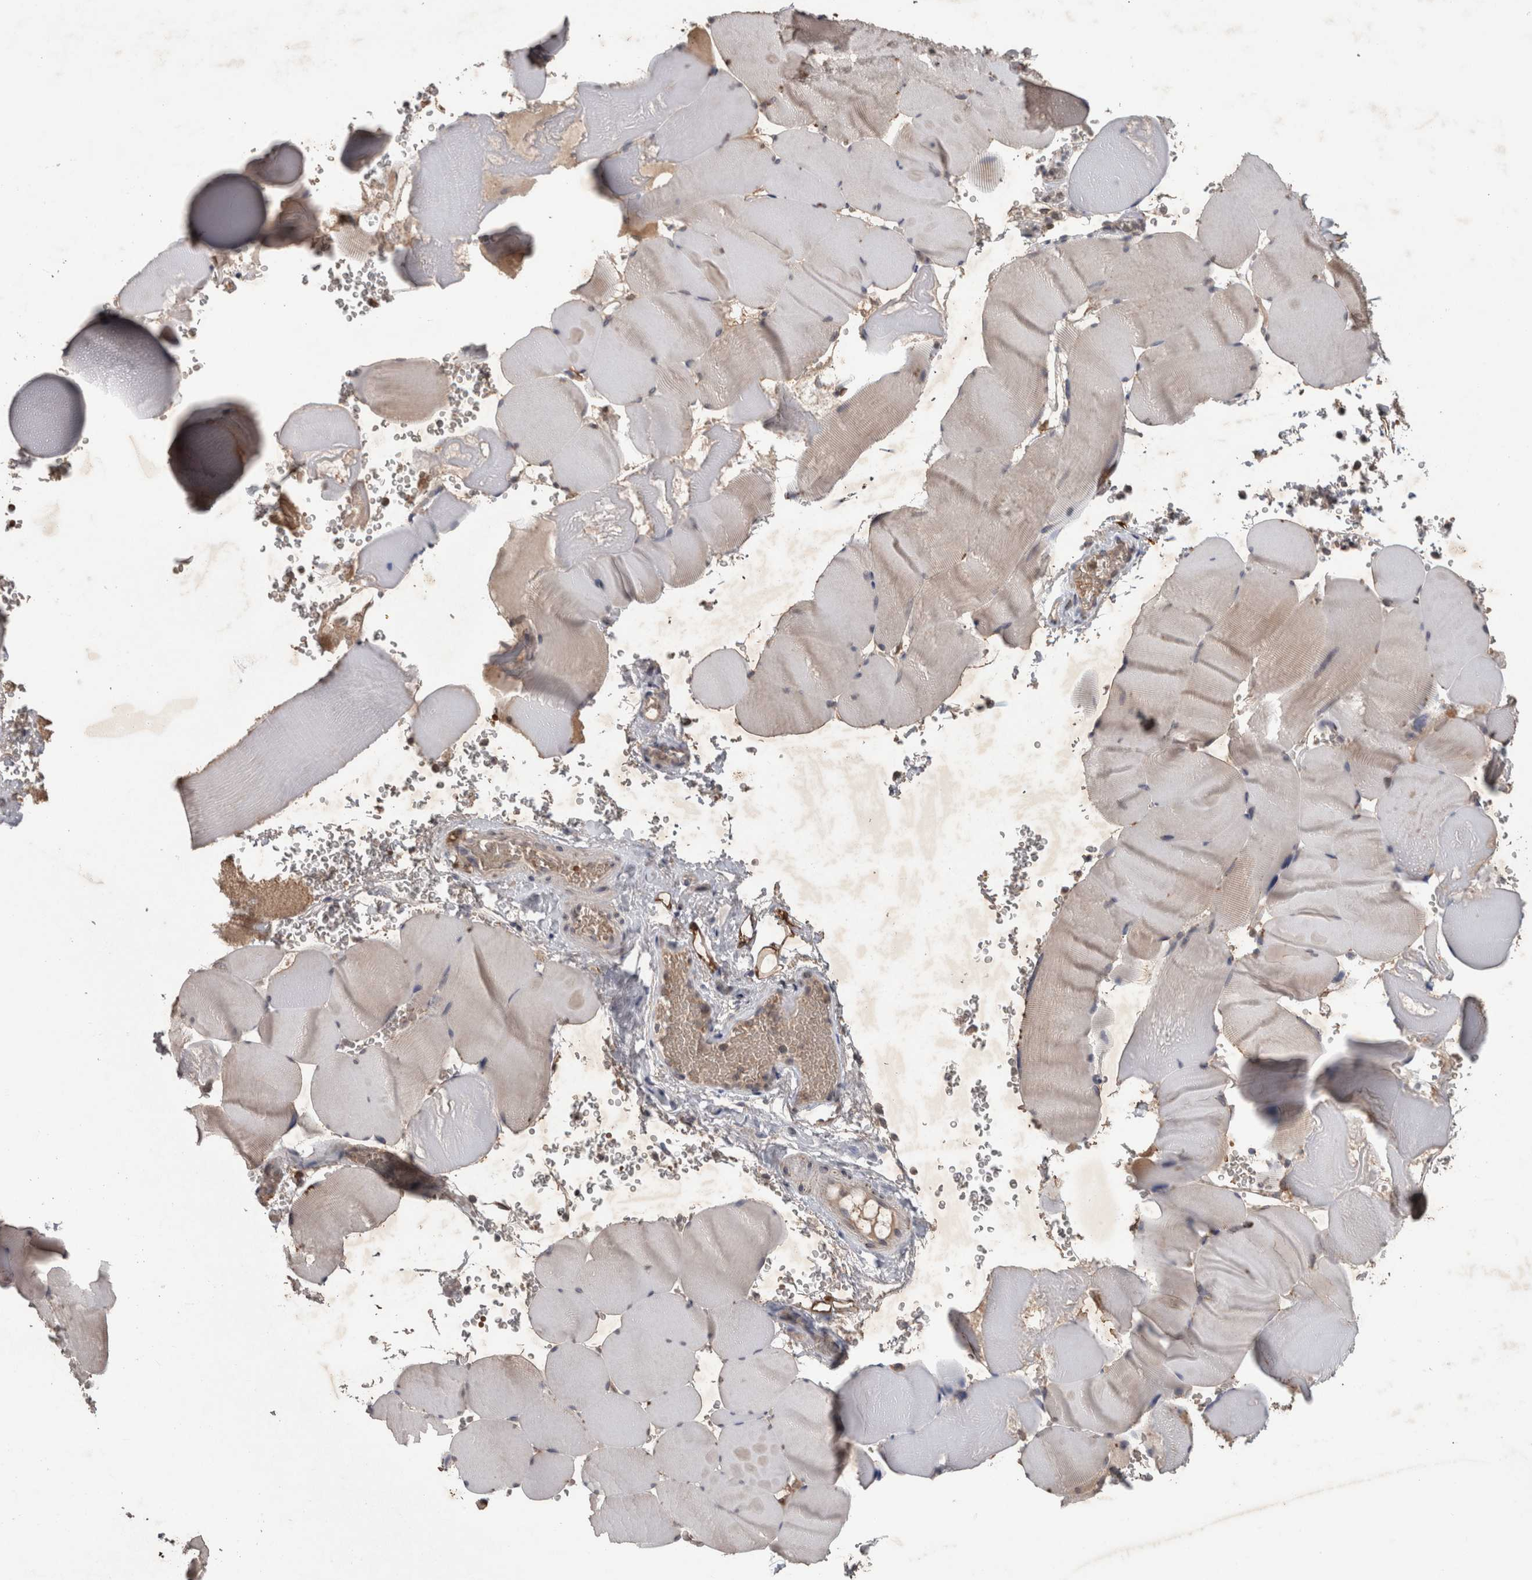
{"staining": {"intensity": "weak", "quantity": "25%-75%", "location": "cytoplasmic/membranous"}, "tissue": "skeletal muscle", "cell_type": "Myocytes", "image_type": "normal", "snomed": [{"axis": "morphology", "description": "Normal tissue, NOS"}, {"axis": "topography", "description": "Skeletal muscle"}], "caption": "A low amount of weak cytoplasmic/membranous expression is seen in about 25%-75% of myocytes in benign skeletal muscle. (DAB (3,3'-diaminobenzidine) = brown stain, brightfield microscopy at high magnification).", "gene": "ADGRL3", "patient": {"sex": "male", "age": 62}}